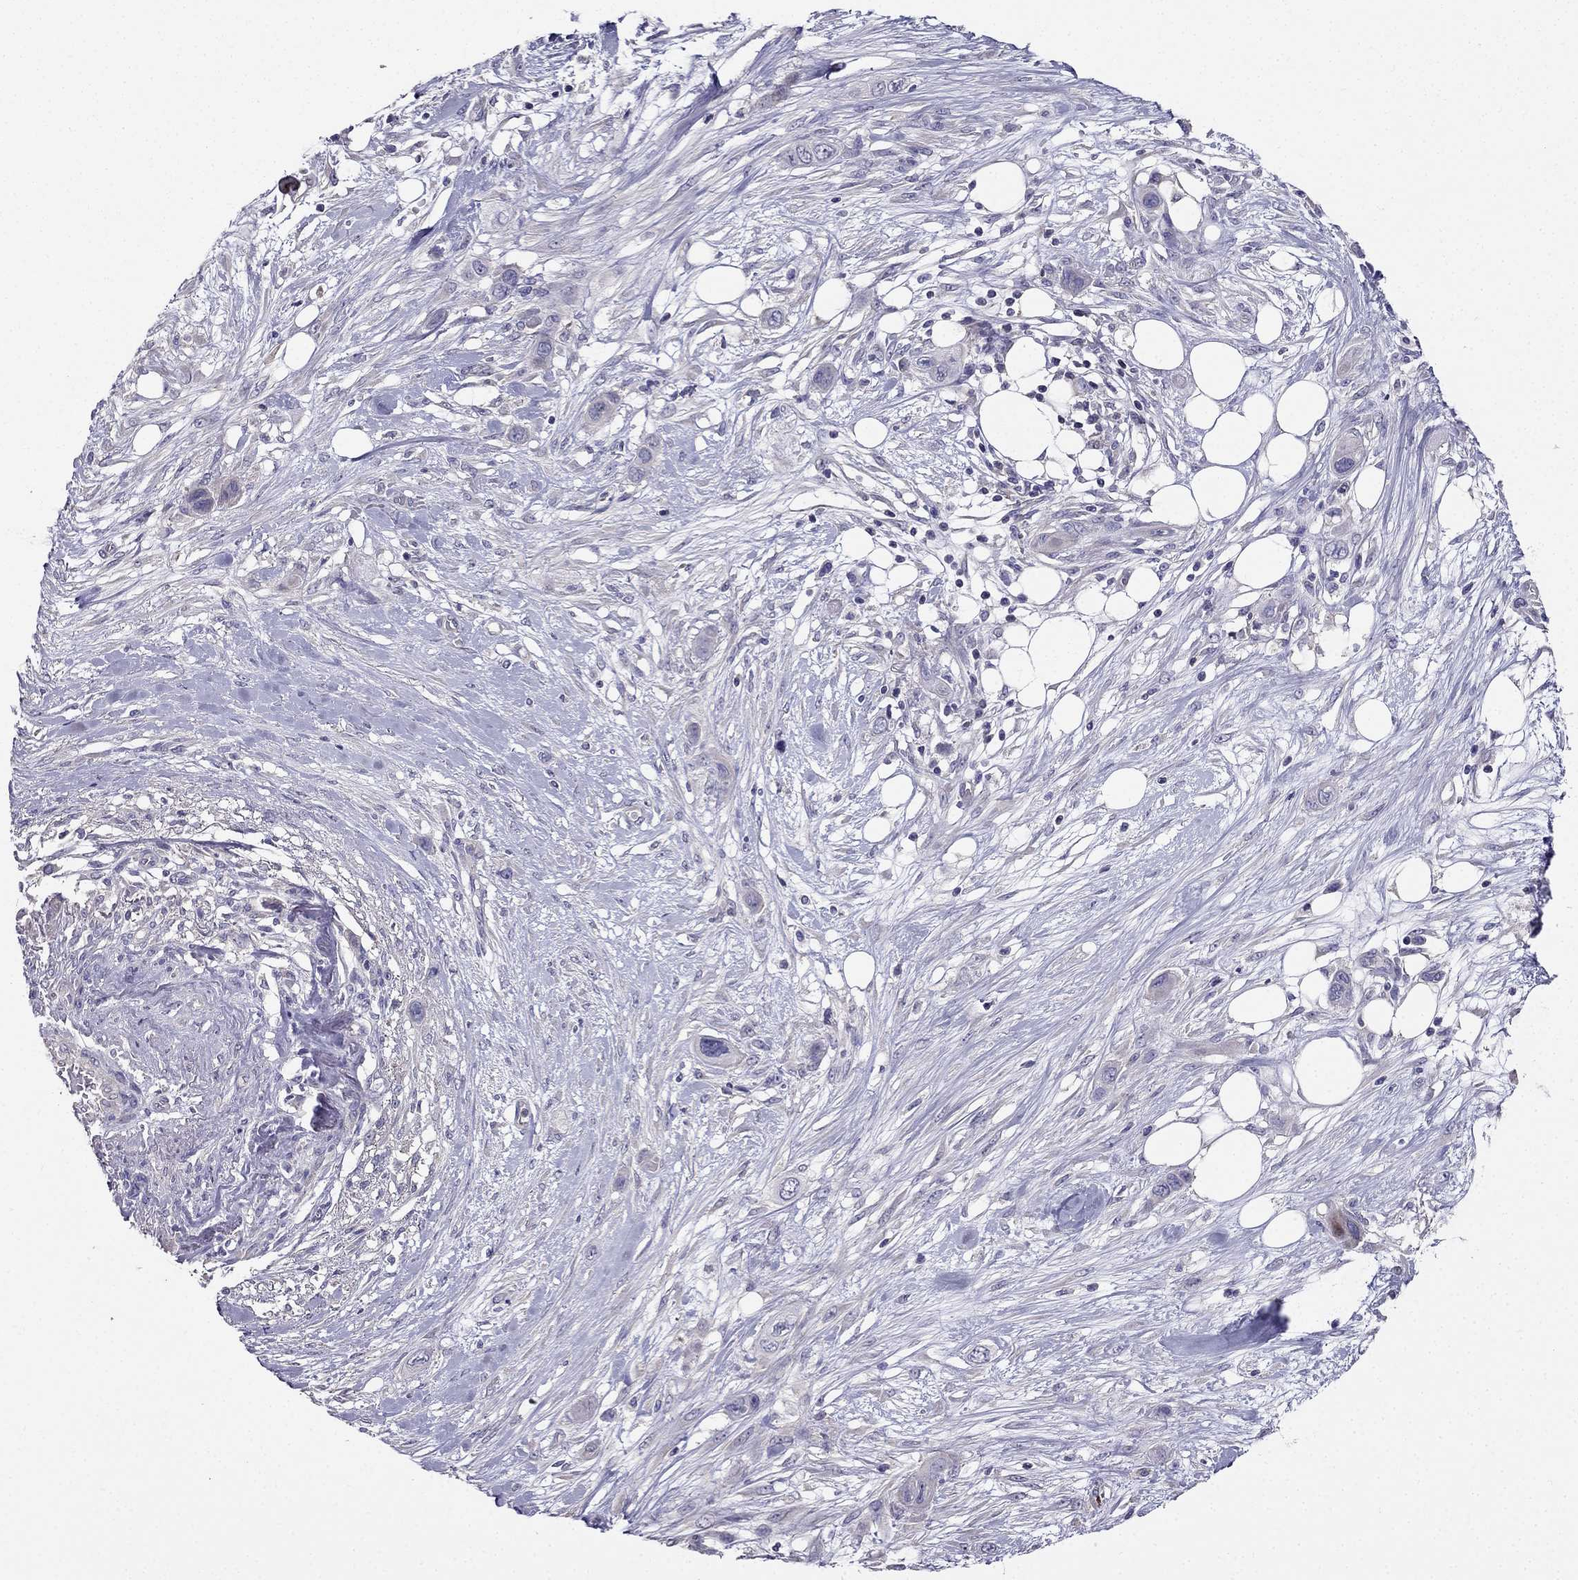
{"staining": {"intensity": "negative", "quantity": "none", "location": "none"}, "tissue": "skin cancer", "cell_type": "Tumor cells", "image_type": "cancer", "snomed": [{"axis": "morphology", "description": "Squamous cell carcinoma, NOS"}, {"axis": "topography", "description": "Skin"}], "caption": "Skin squamous cell carcinoma was stained to show a protein in brown. There is no significant expression in tumor cells.", "gene": "AS3MT", "patient": {"sex": "male", "age": 79}}